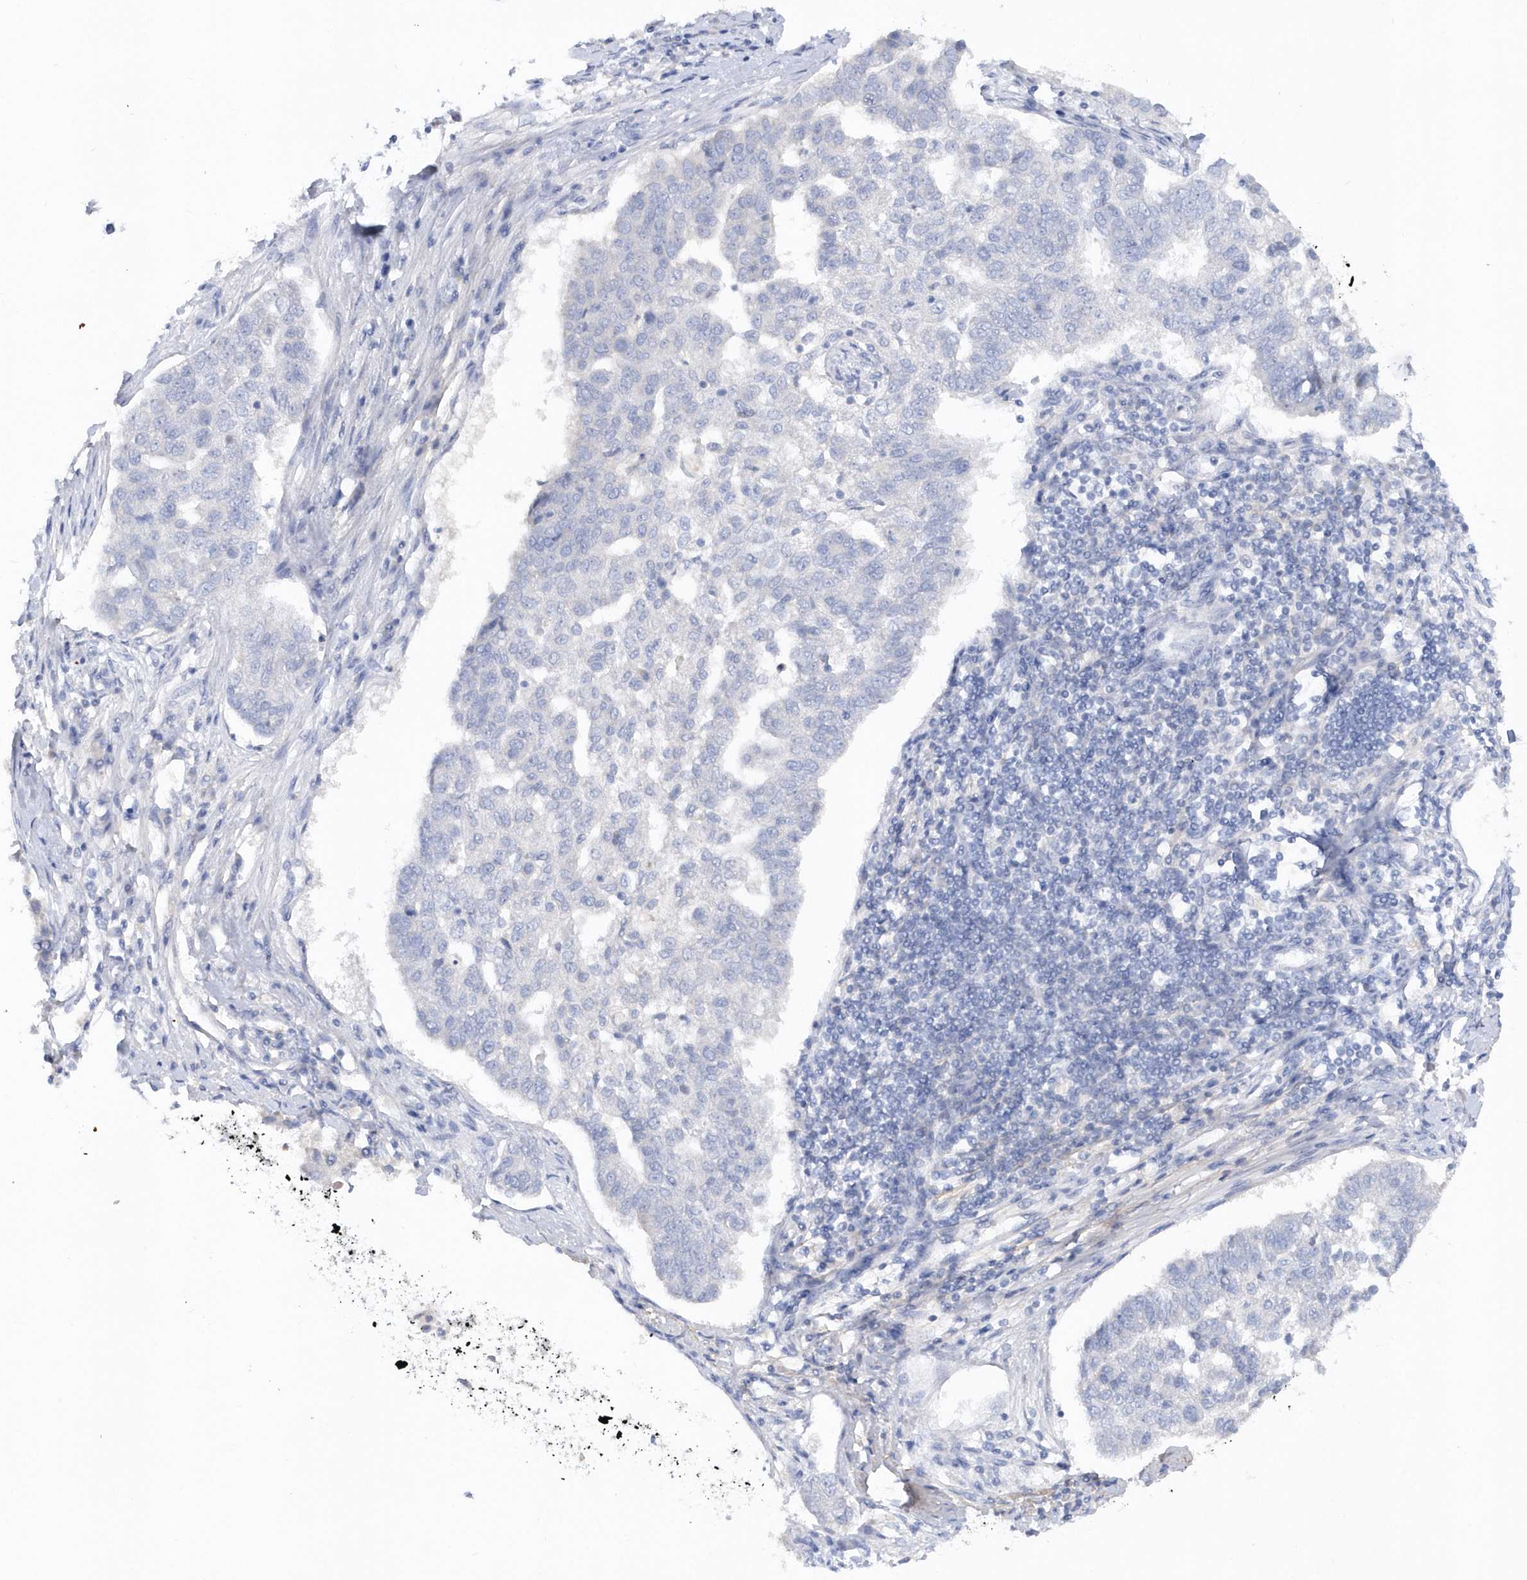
{"staining": {"intensity": "negative", "quantity": "none", "location": "none"}, "tissue": "pancreatic cancer", "cell_type": "Tumor cells", "image_type": "cancer", "snomed": [{"axis": "morphology", "description": "Adenocarcinoma, NOS"}, {"axis": "topography", "description": "Pancreas"}], "caption": "Micrograph shows no significant protein expression in tumor cells of pancreatic adenocarcinoma.", "gene": "RPE", "patient": {"sex": "female", "age": 61}}